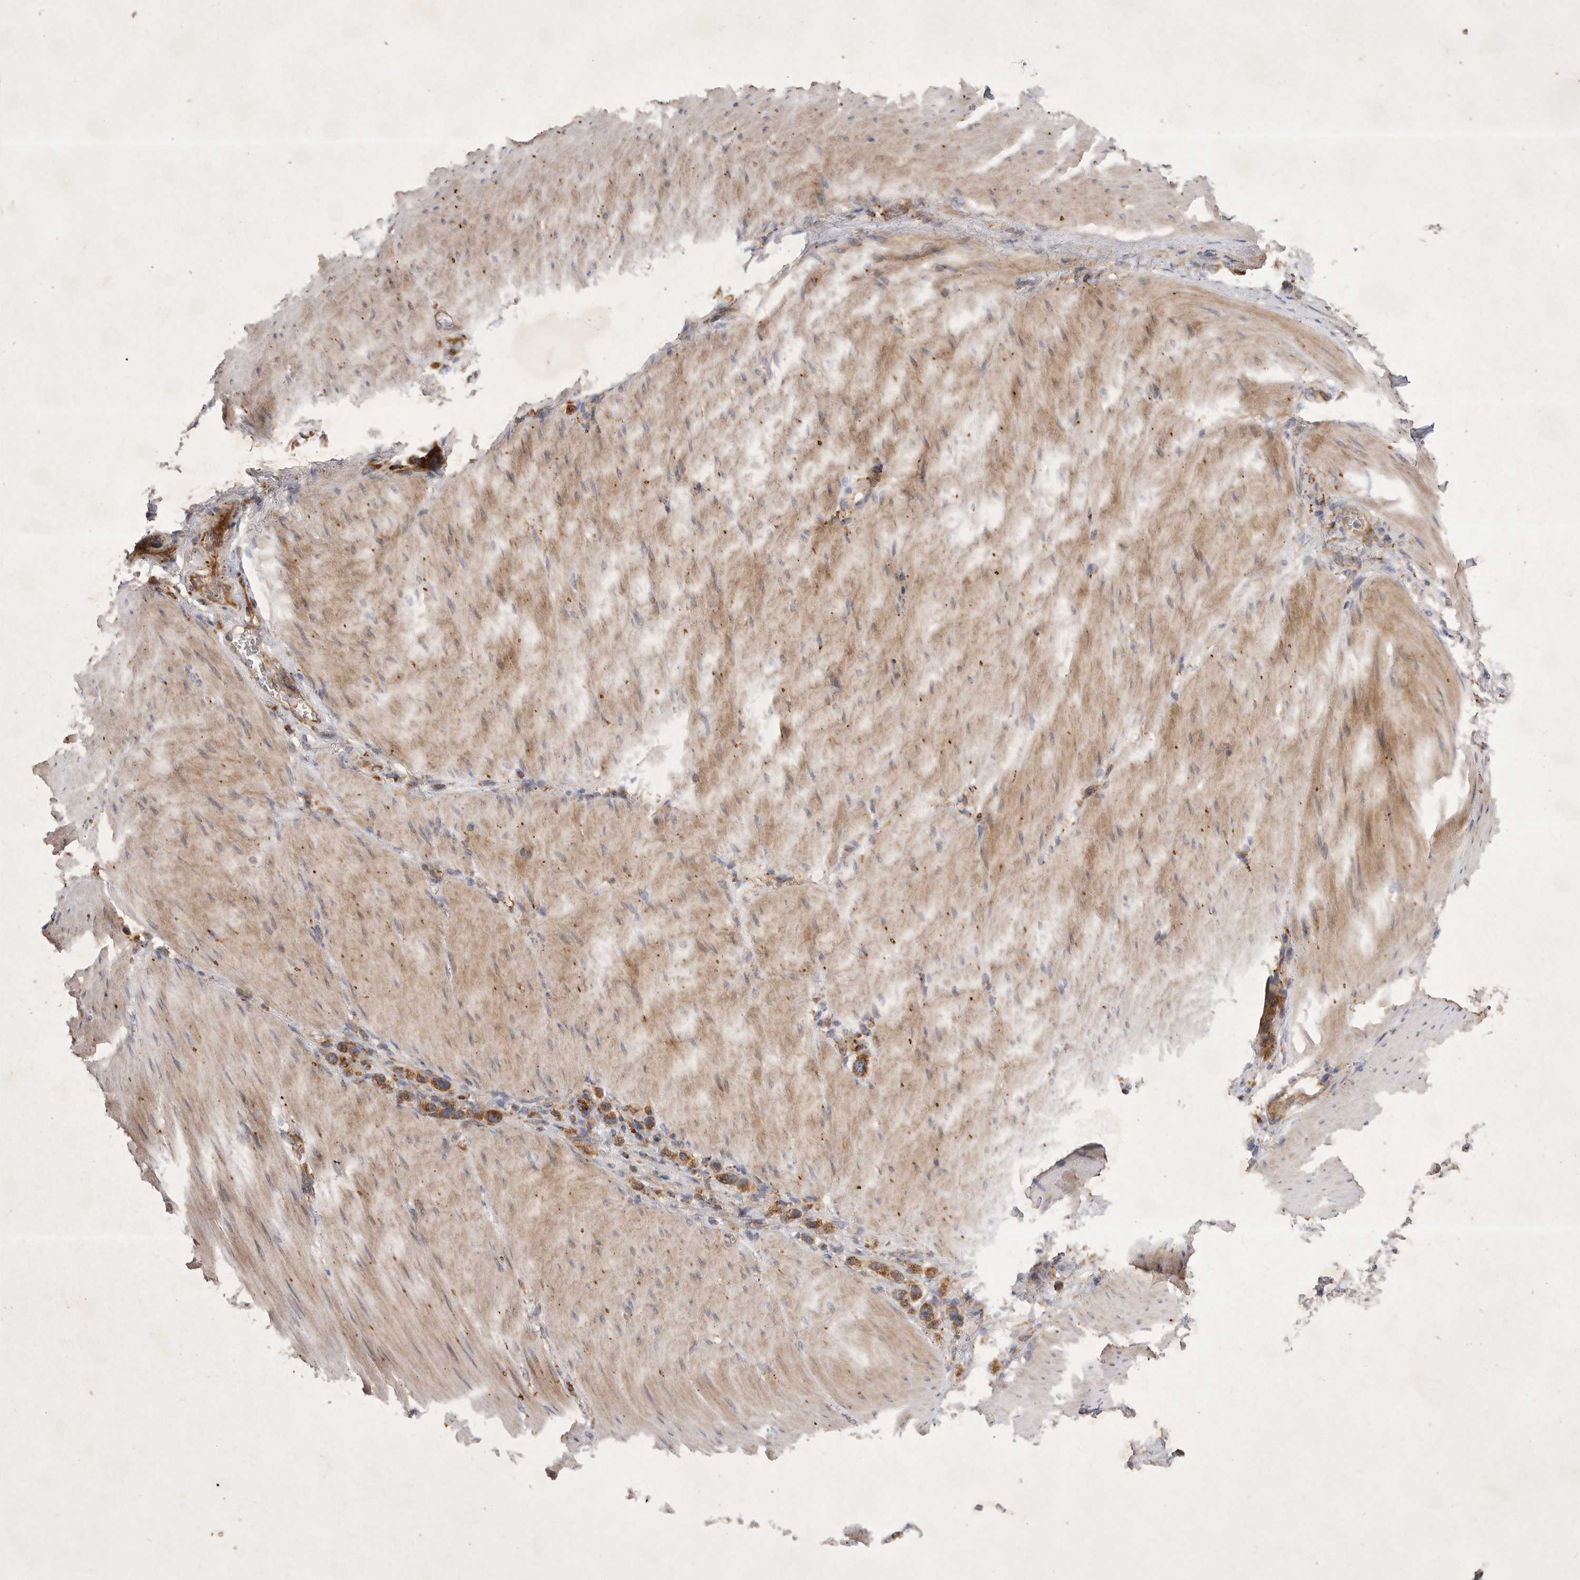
{"staining": {"intensity": "moderate", "quantity": ">75%", "location": "cytoplasmic/membranous"}, "tissue": "stomach cancer", "cell_type": "Tumor cells", "image_type": "cancer", "snomed": [{"axis": "morphology", "description": "Adenocarcinoma, NOS"}, {"axis": "topography", "description": "Stomach"}], "caption": "There is medium levels of moderate cytoplasmic/membranous expression in tumor cells of stomach adenocarcinoma, as demonstrated by immunohistochemical staining (brown color).", "gene": "MRPL41", "patient": {"sex": "female", "age": 65}}